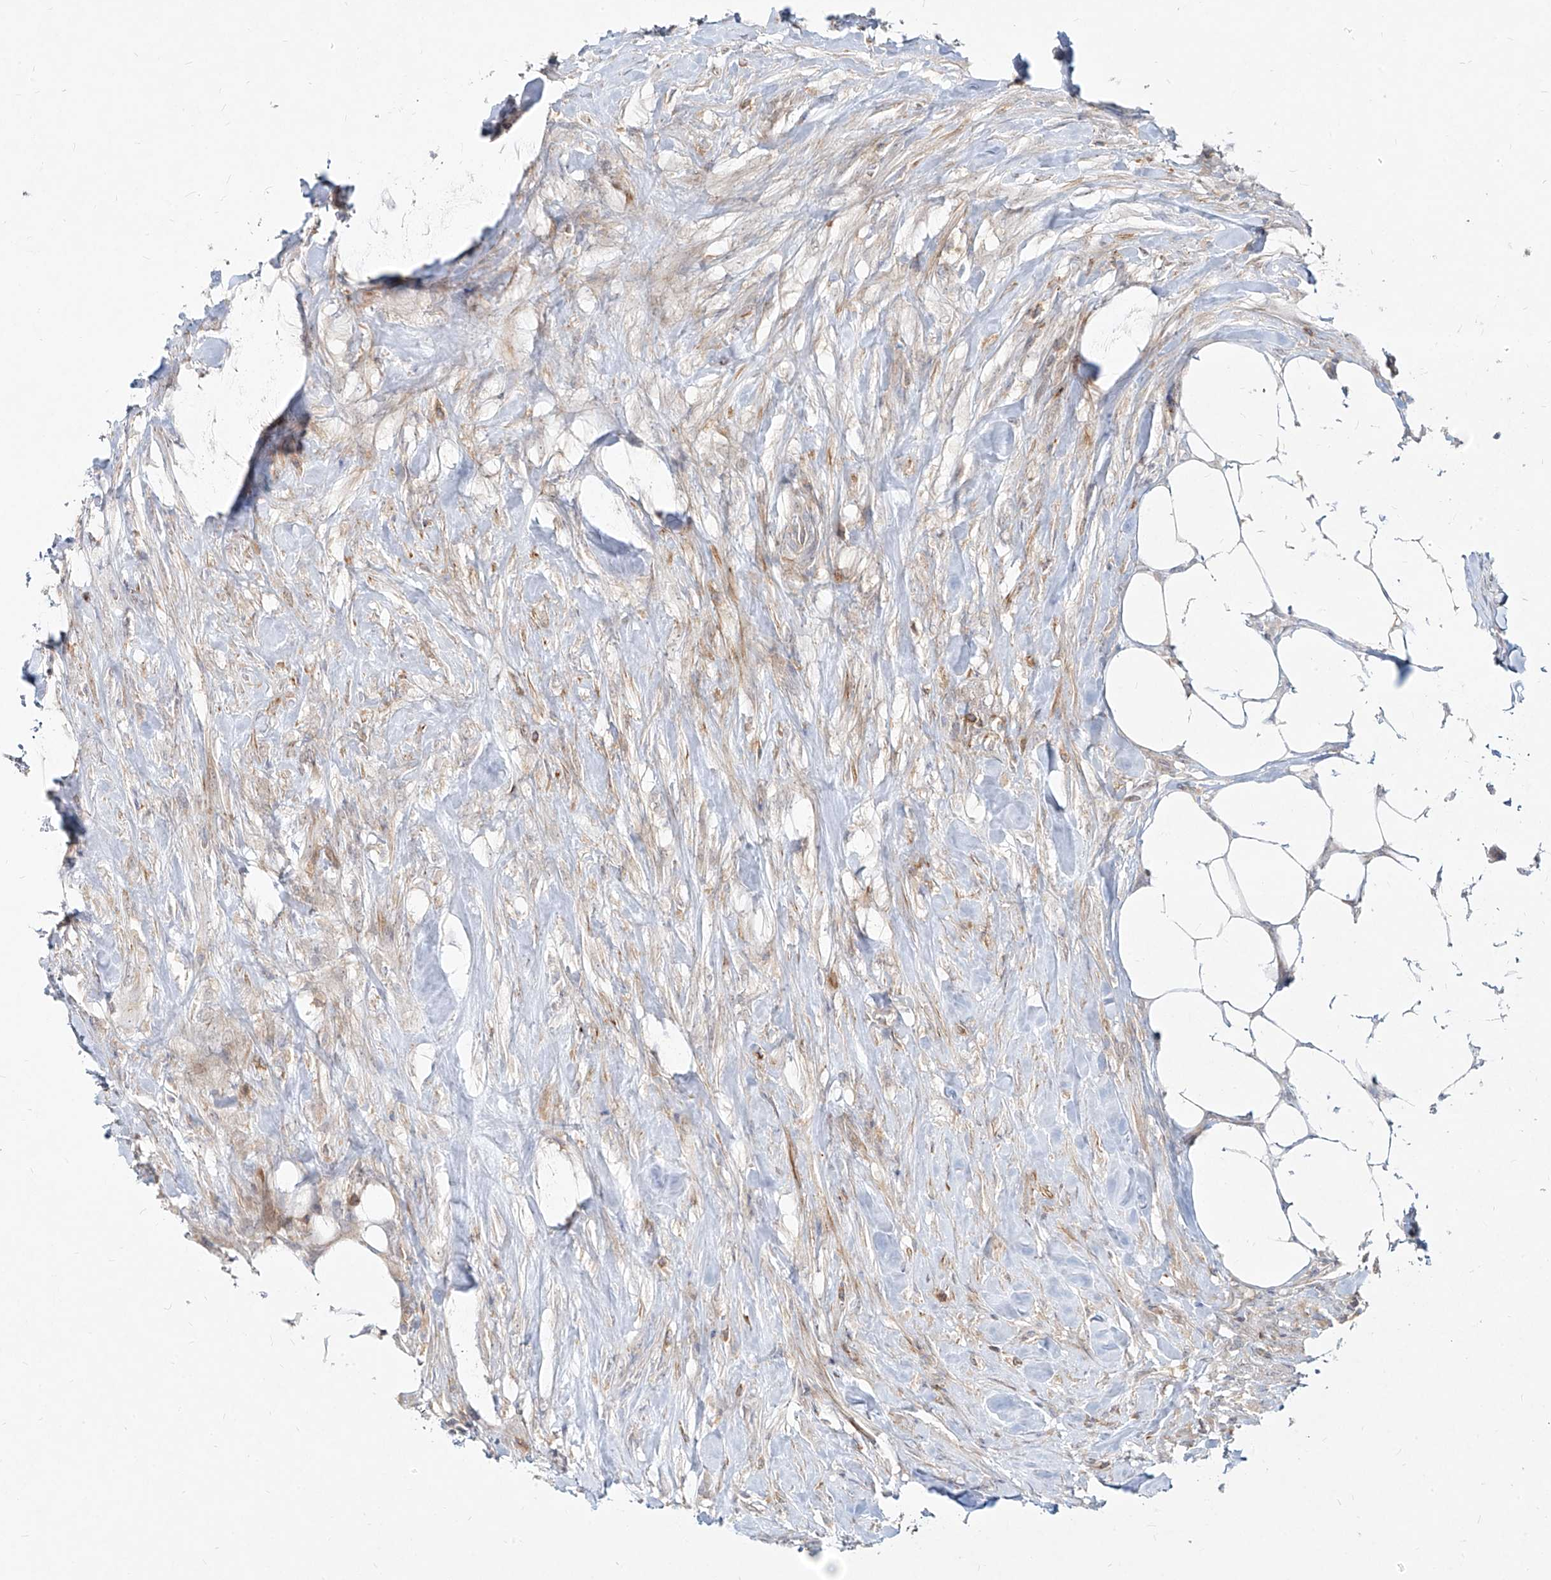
{"staining": {"intensity": "negative", "quantity": "none", "location": "none"}, "tissue": "urothelial cancer", "cell_type": "Tumor cells", "image_type": "cancer", "snomed": [{"axis": "morphology", "description": "Urothelial carcinoma, High grade"}, {"axis": "topography", "description": "Urinary bladder"}], "caption": "High power microscopy micrograph of an IHC photomicrograph of urothelial cancer, revealing no significant positivity in tumor cells.", "gene": "SLC2A12", "patient": {"sex": "male", "age": 35}}